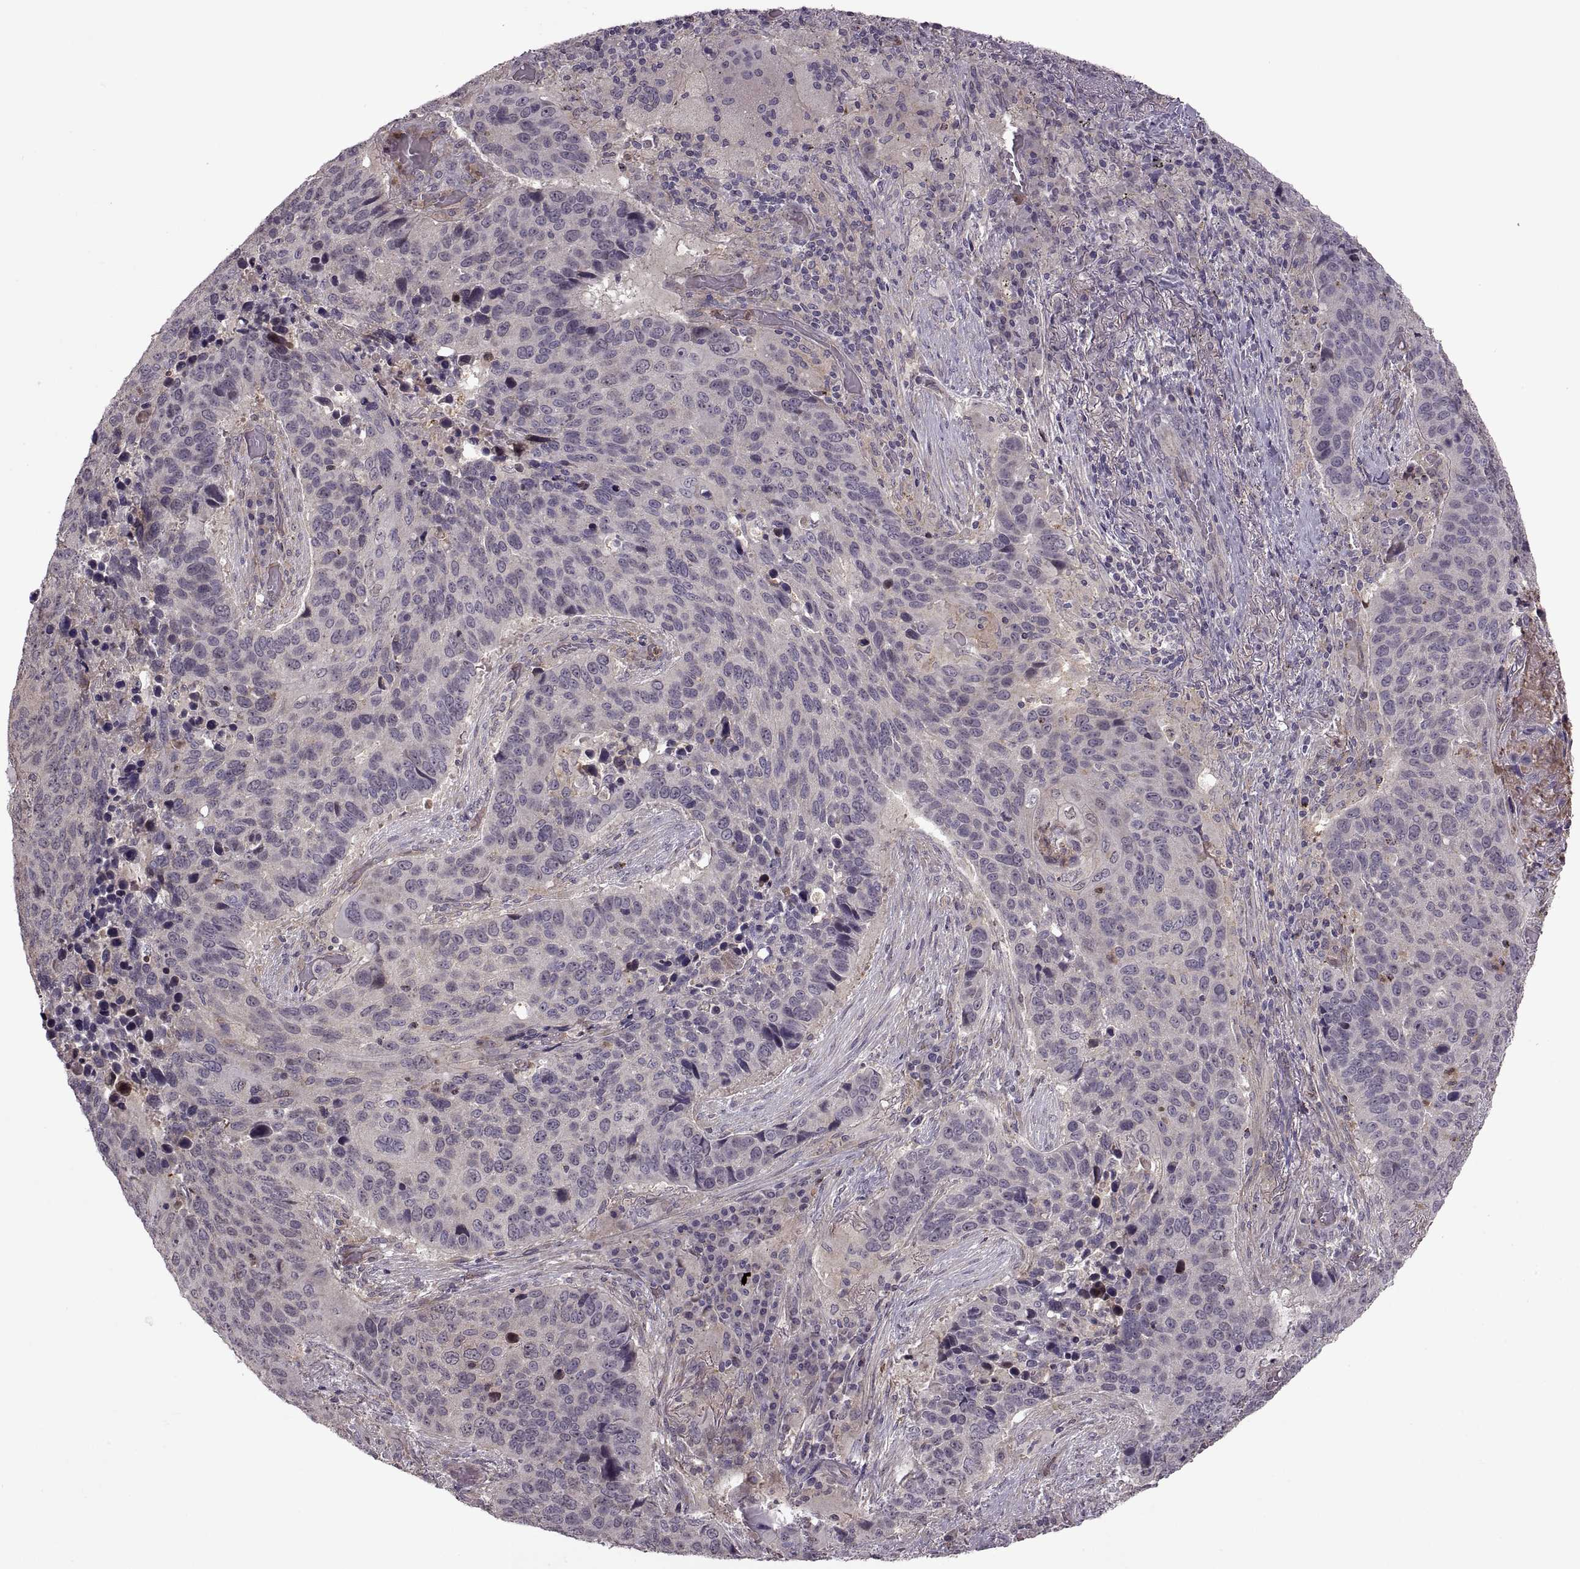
{"staining": {"intensity": "negative", "quantity": "none", "location": "none"}, "tissue": "lung cancer", "cell_type": "Tumor cells", "image_type": "cancer", "snomed": [{"axis": "morphology", "description": "Squamous cell carcinoma, NOS"}, {"axis": "topography", "description": "Lung"}], "caption": "Histopathology image shows no protein positivity in tumor cells of lung squamous cell carcinoma tissue.", "gene": "PIERCE1", "patient": {"sex": "male", "age": 68}}